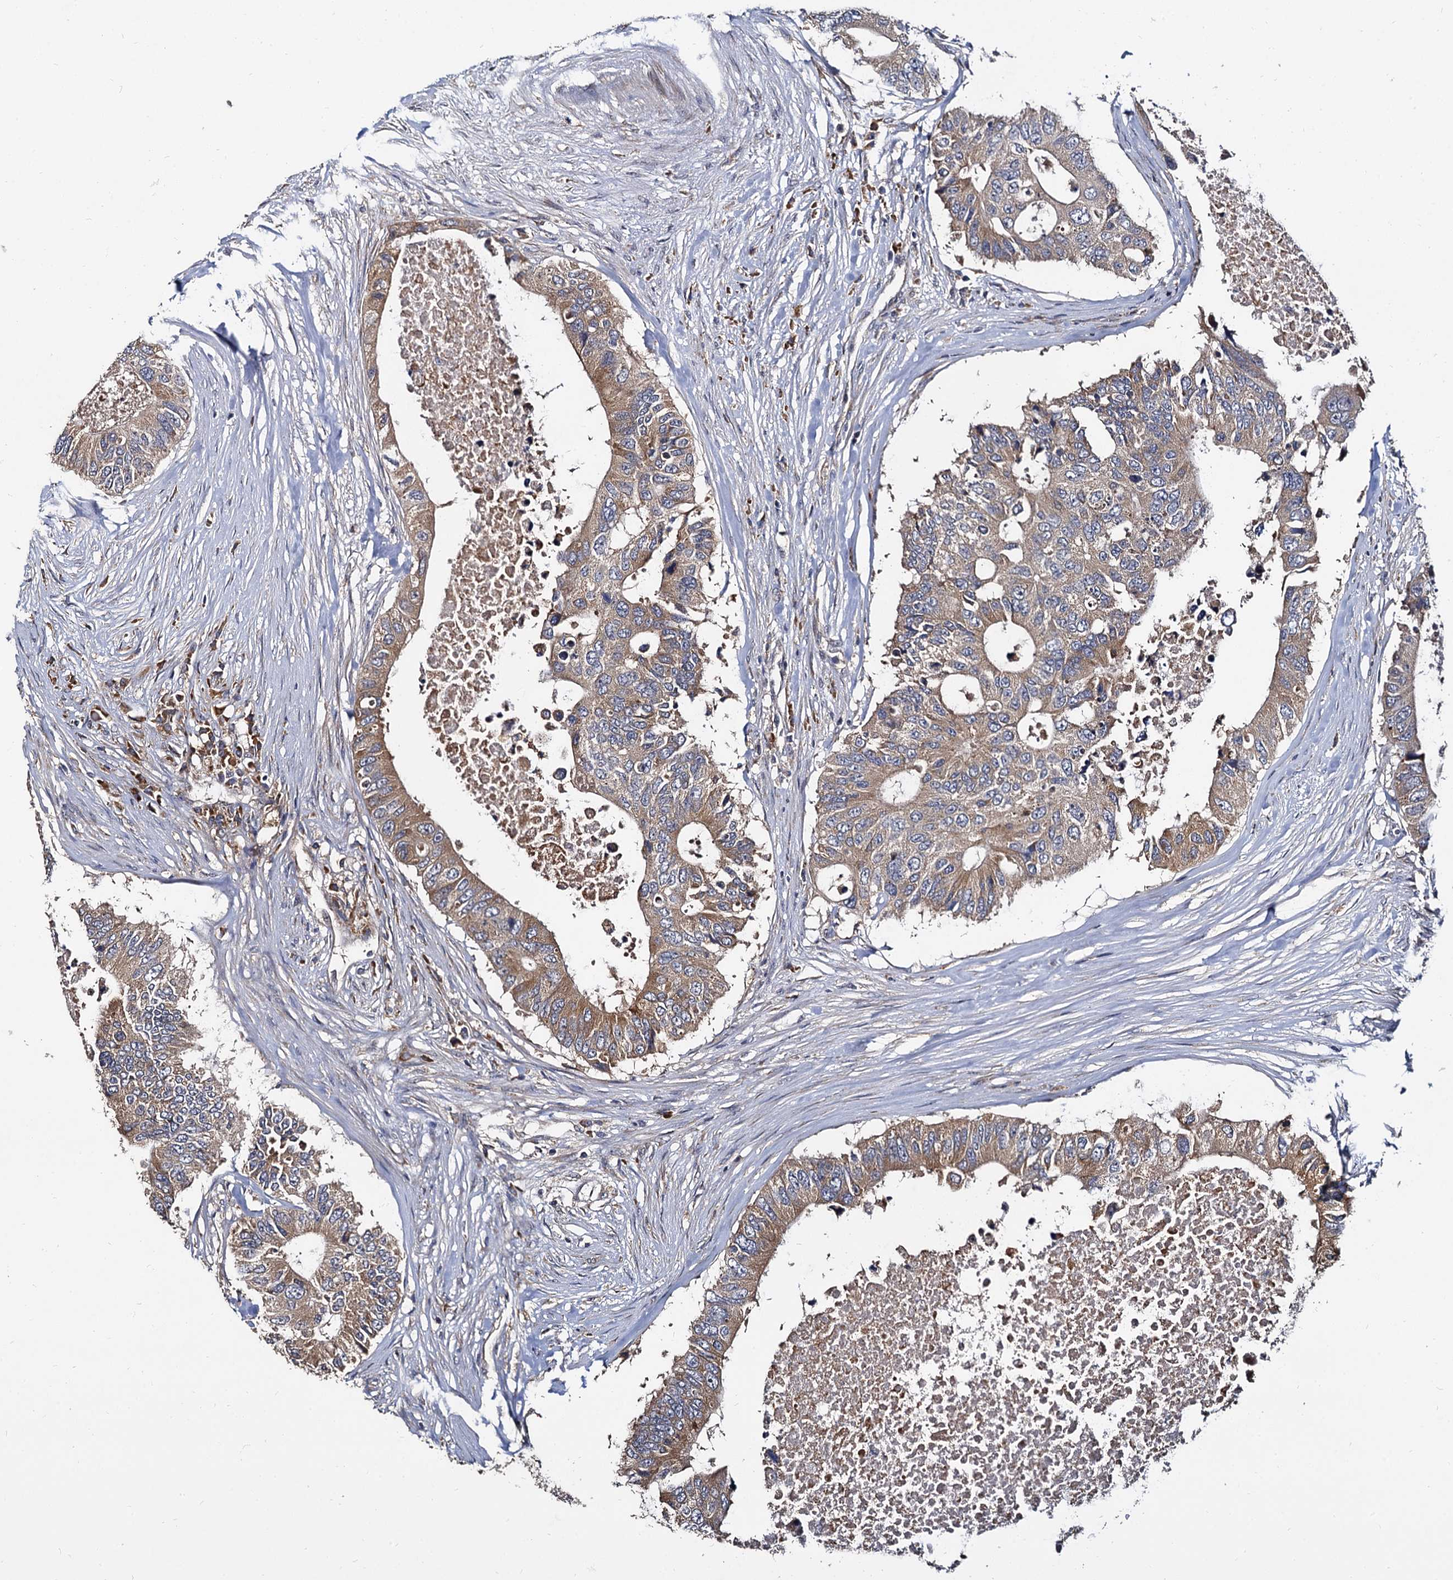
{"staining": {"intensity": "moderate", "quantity": ">75%", "location": "cytoplasmic/membranous"}, "tissue": "colorectal cancer", "cell_type": "Tumor cells", "image_type": "cancer", "snomed": [{"axis": "morphology", "description": "Adenocarcinoma, NOS"}, {"axis": "topography", "description": "Colon"}], "caption": "The photomicrograph displays a brown stain indicating the presence of a protein in the cytoplasmic/membranous of tumor cells in colorectal cancer.", "gene": "WWC3", "patient": {"sex": "male", "age": 71}}